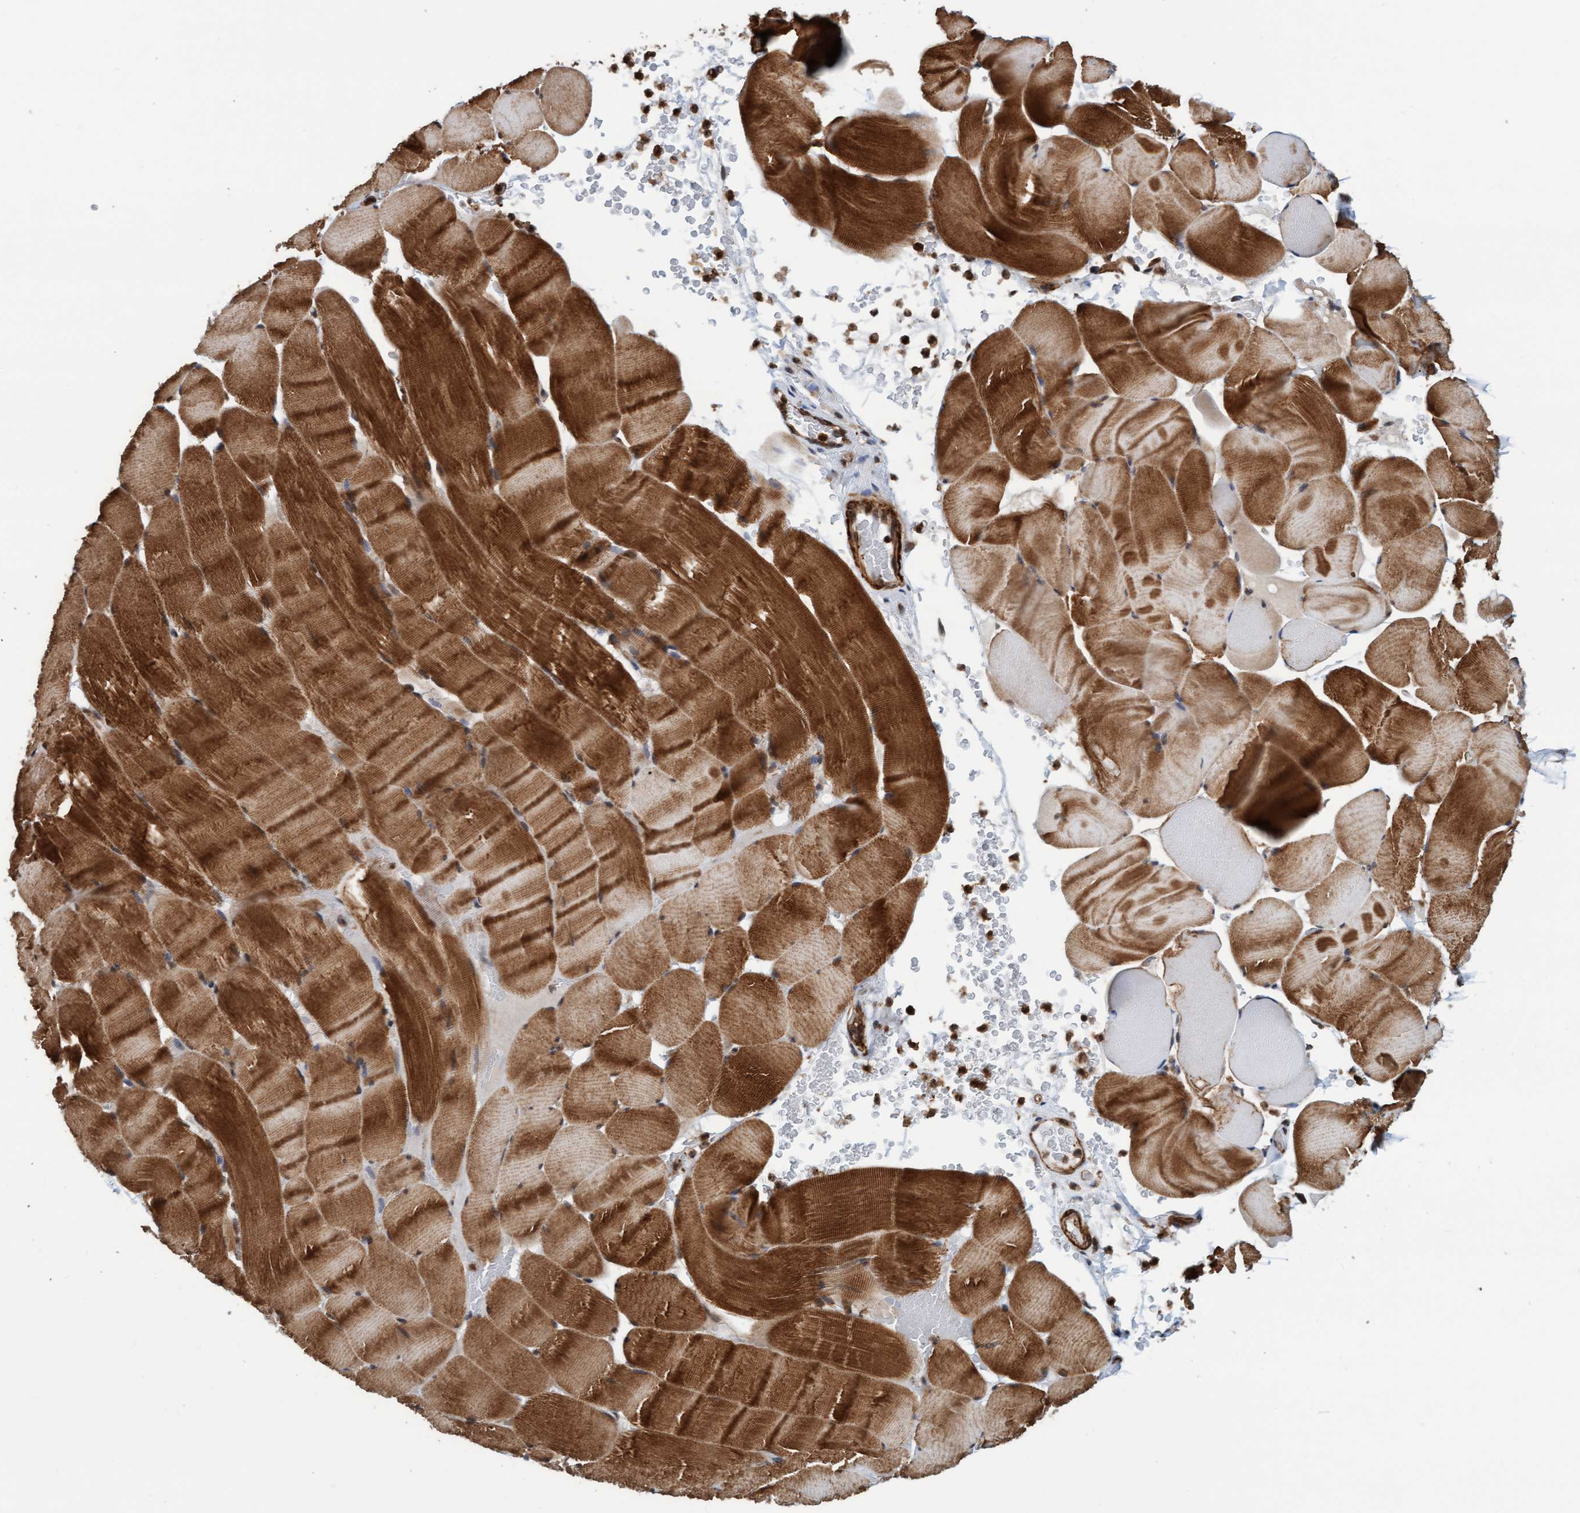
{"staining": {"intensity": "strong", "quantity": ">75%", "location": "cytoplasmic/membranous"}, "tissue": "skeletal muscle", "cell_type": "Myocytes", "image_type": "normal", "snomed": [{"axis": "morphology", "description": "Normal tissue, NOS"}, {"axis": "topography", "description": "Skeletal muscle"}], "caption": "Skeletal muscle stained with DAB (3,3'-diaminobenzidine) immunohistochemistry (IHC) displays high levels of strong cytoplasmic/membranous expression in approximately >75% of myocytes. (DAB IHC with brightfield microscopy, high magnification).", "gene": "STXBP4", "patient": {"sex": "male", "age": 62}}